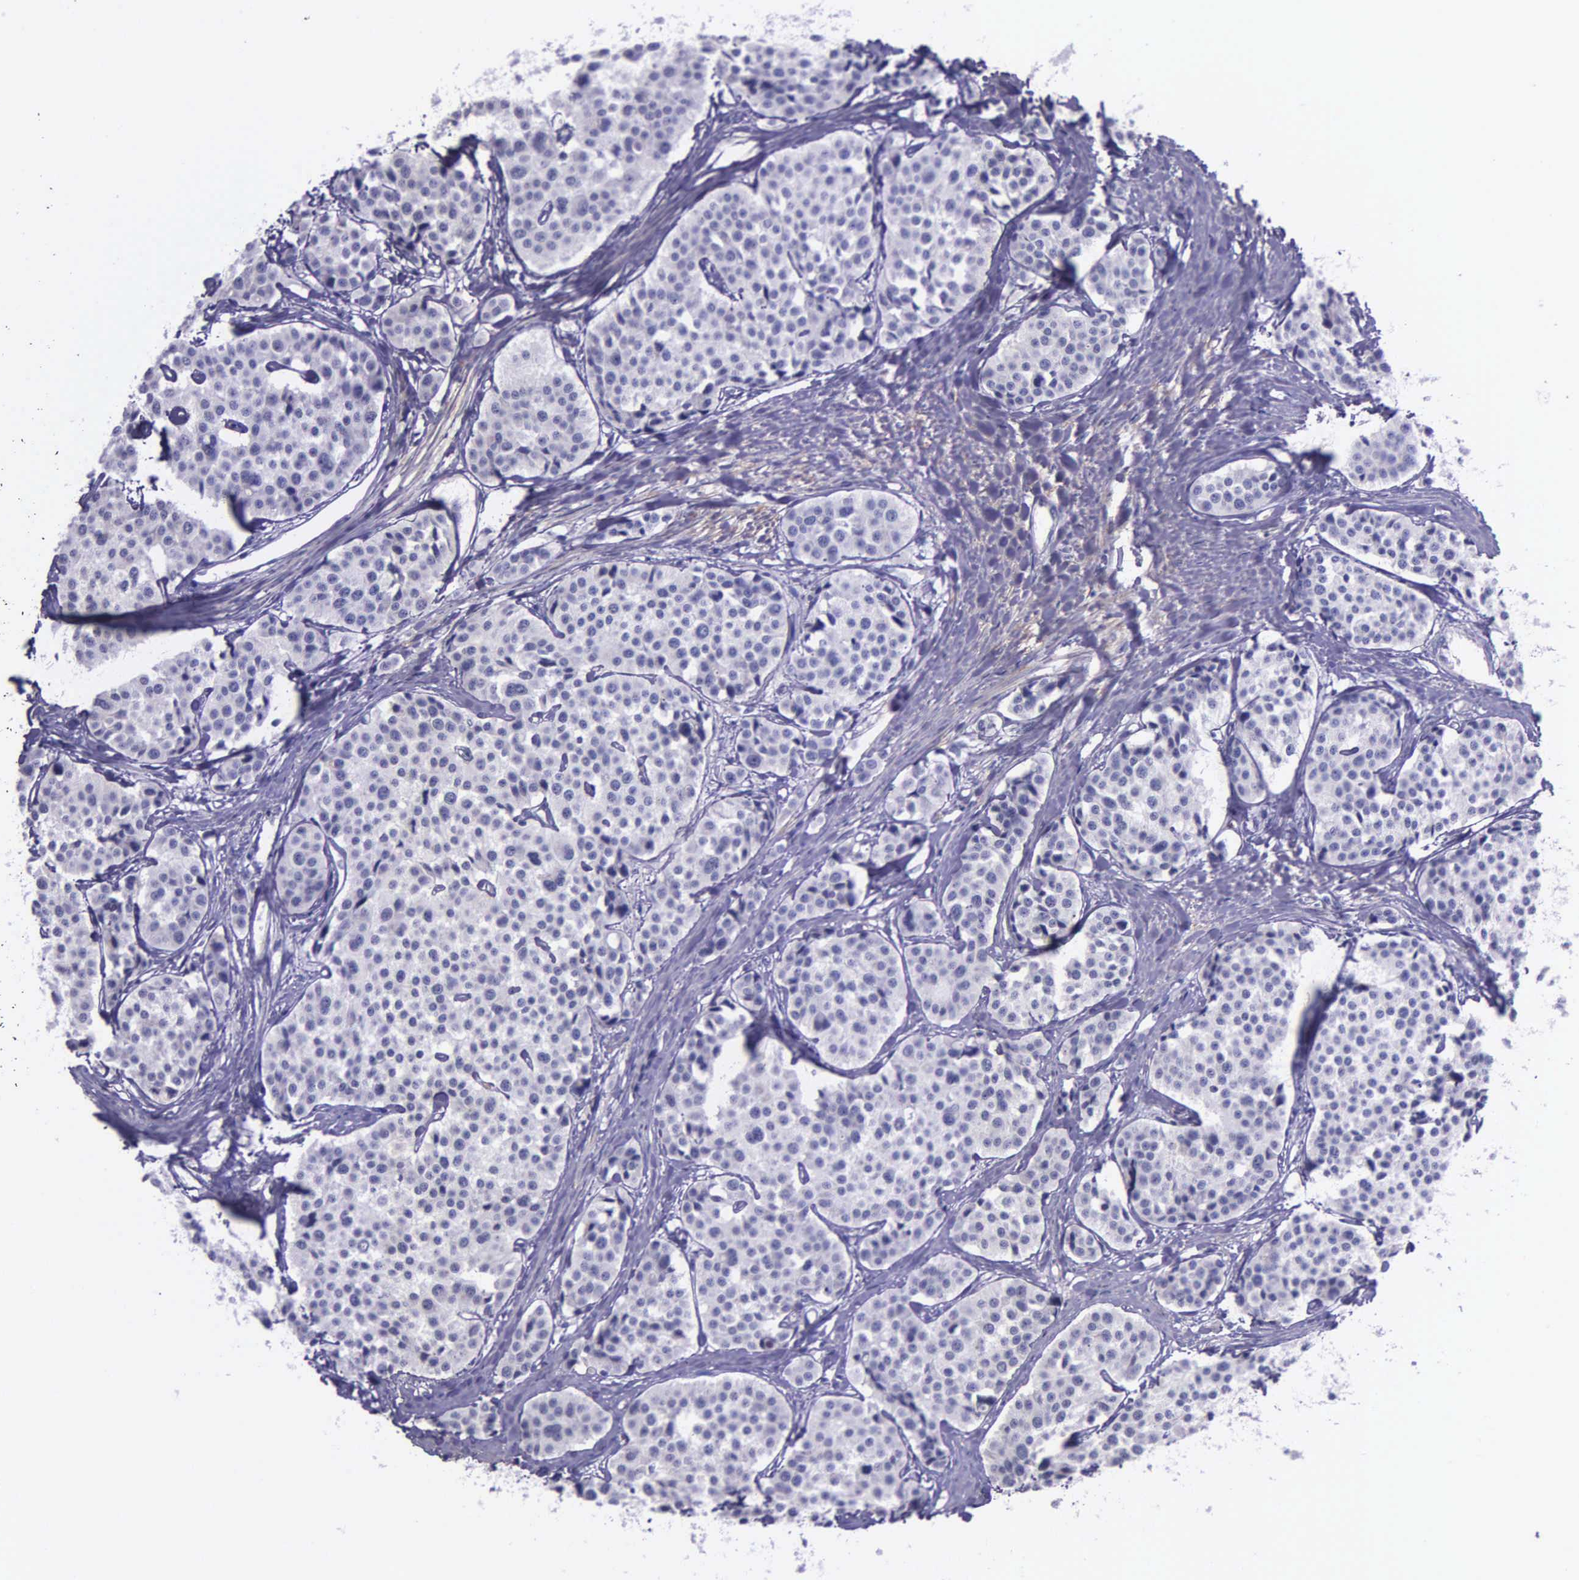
{"staining": {"intensity": "weak", "quantity": "<25%", "location": "cytoplasmic/membranous"}, "tissue": "carcinoid", "cell_type": "Tumor cells", "image_type": "cancer", "snomed": [{"axis": "morphology", "description": "Carcinoid, malignant, NOS"}, {"axis": "topography", "description": "Small intestine"}], "caption": "Malignant carcinoid was stained to show a protein in brown. There is no significant expression in tumor cells.", "gene": "AHNAK2", "patient": {"sex": "male", "age": 60}}